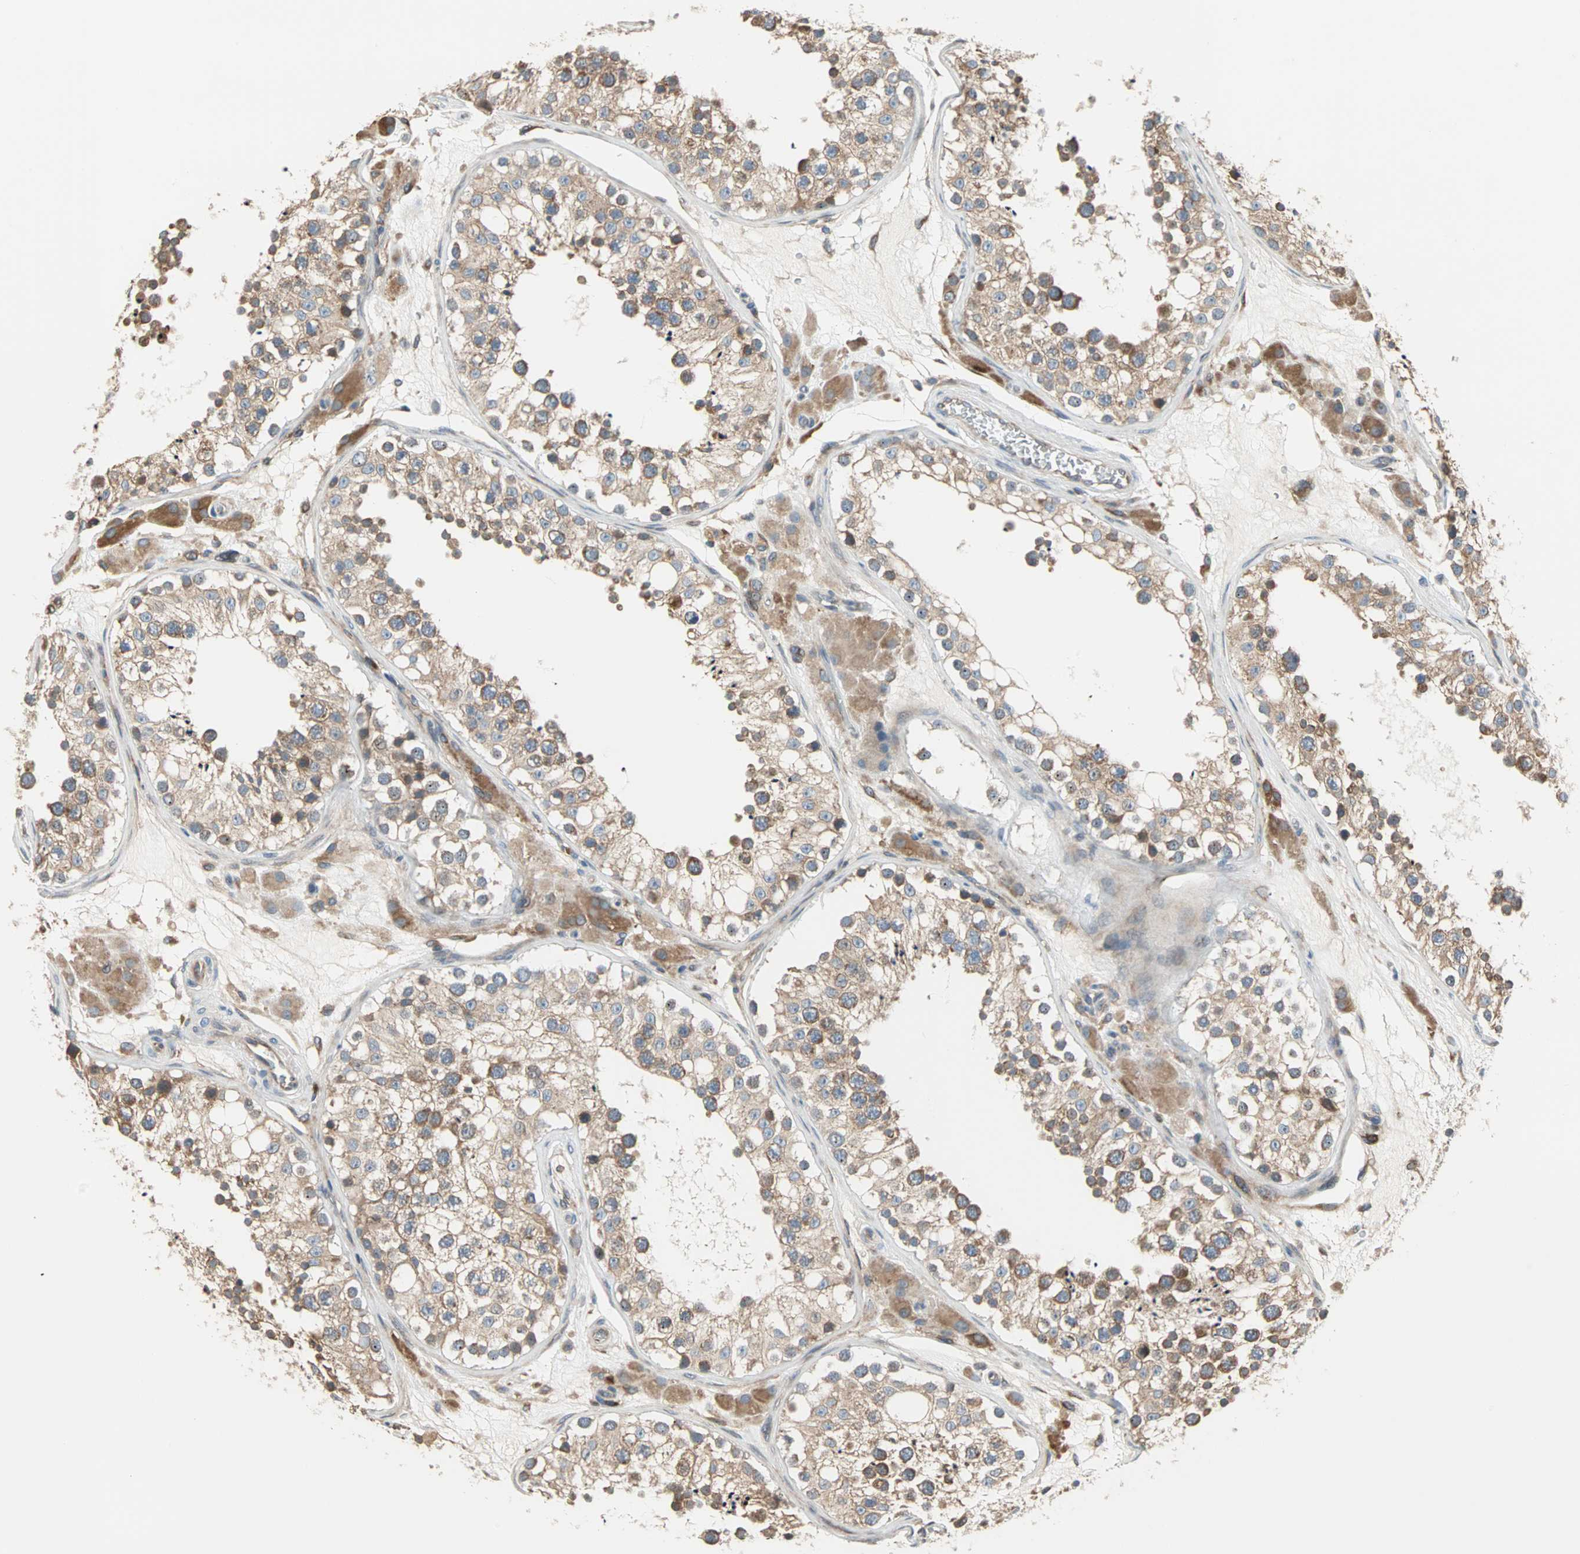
{"staining": {"intensity": "moderate", "quantity": ">75%", "location": "cytoplasmic/membranous"}, "tissue": "testis", "cell_type": "Cells in seminiferous ducts", "image_type": "normal", "snomed": [{"axis": "morphology", "description": "Normal tissue, NOS"}, {"axis": "topography", "description": "Testis"}], "caption": "This is a micrograph of immunohistochemistry staining of normal testis, which shows moderate staining in the cytoplasmic/membranous of cells in seminiferous ducts.", "gene": "SAR1A", "patient": {"sex": "male", "age": 26}}